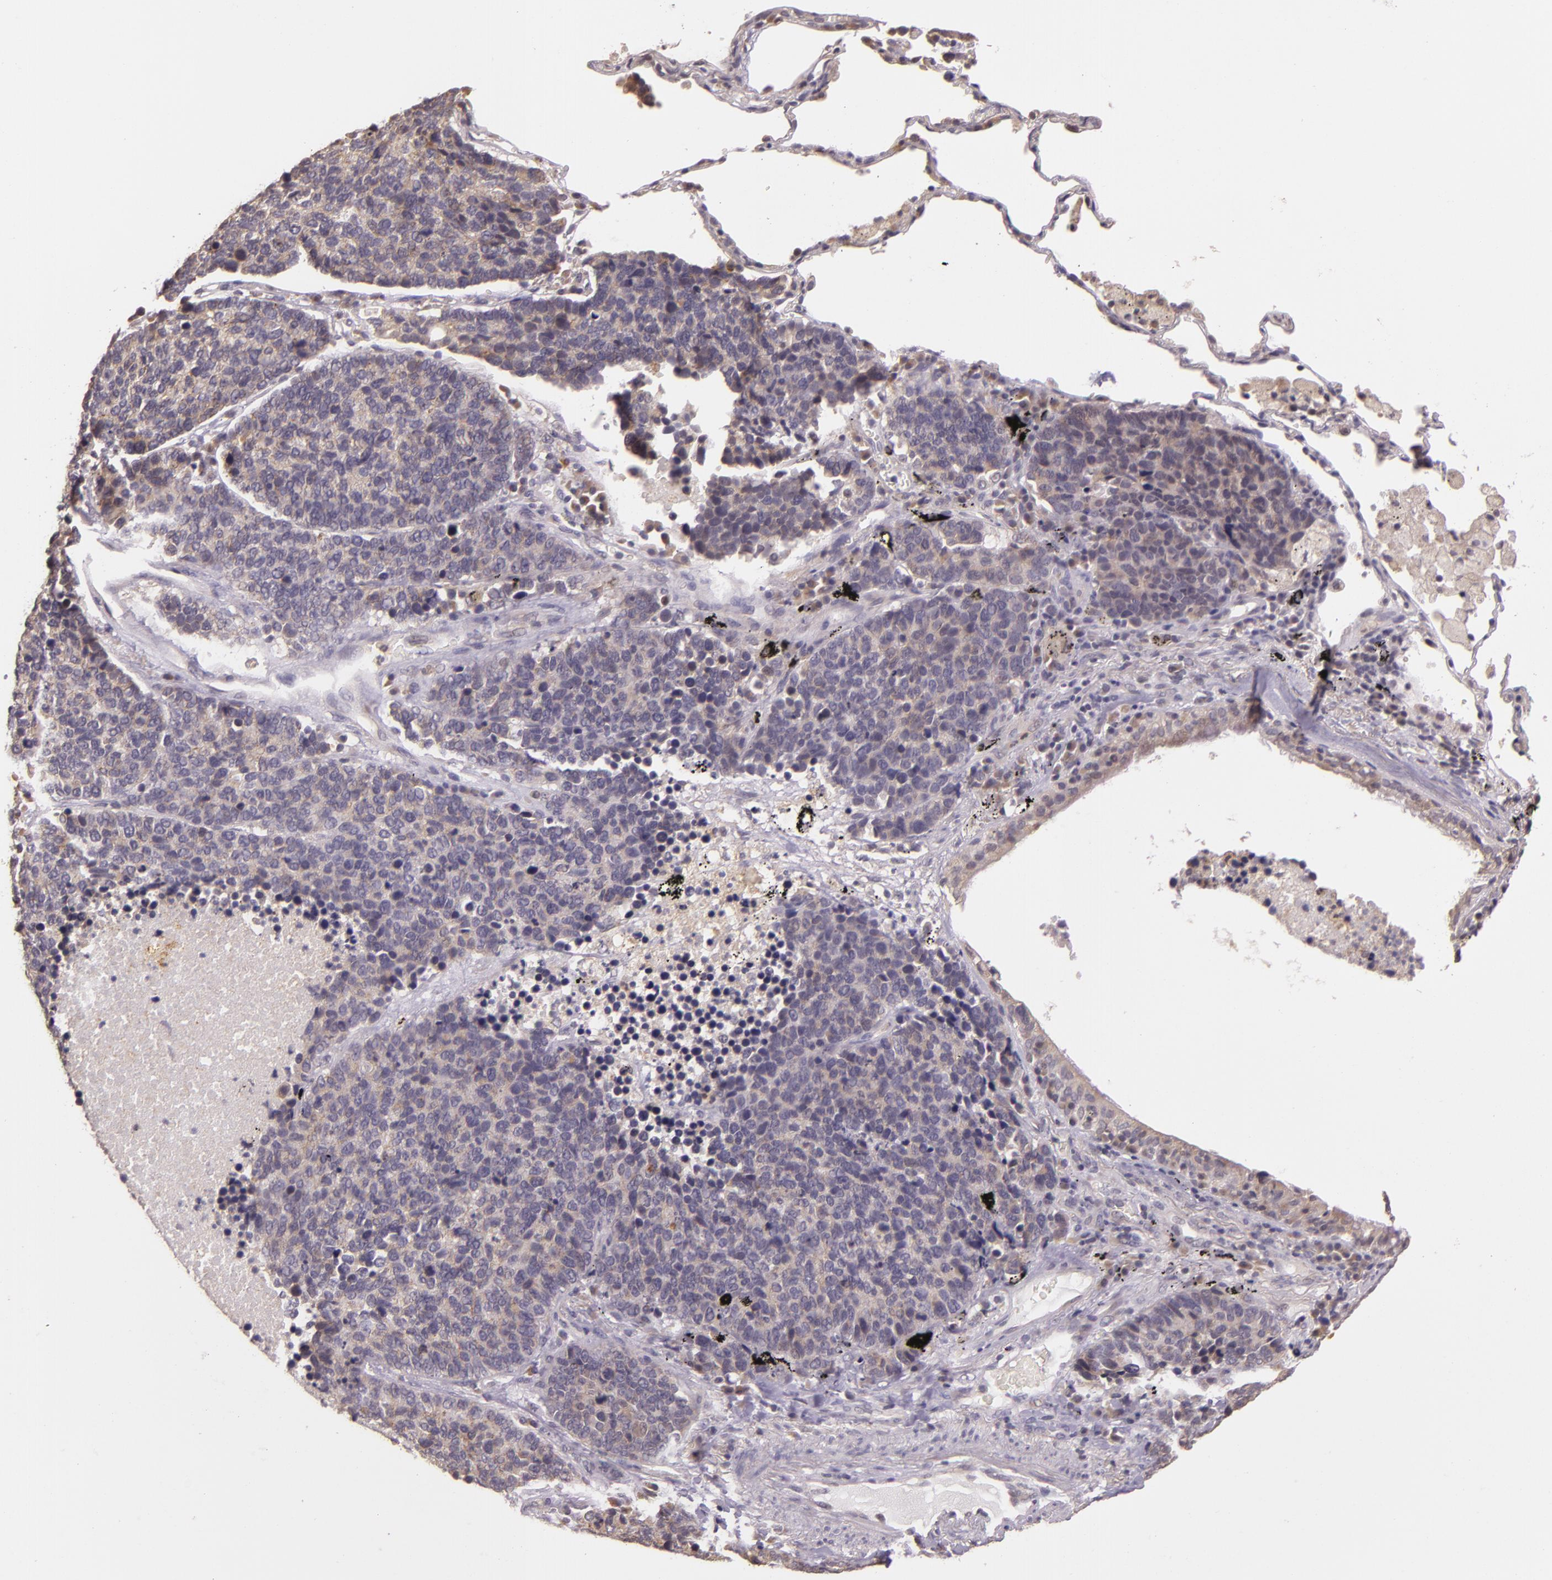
{"staining": {"intensity": "negative", "quantity": "none", "location": "none"}, "tissue": "lung cancer", "cell_type": "Tumor cells", "image_type": "cancer", "snomed": [{"axis": "morphology", "description": "Neoplasm, malignant, NOS"}, {"axis": "topography", "description": "Lung"}], "caption": "This is a photomicrograph of immunohistochemistry (IHC) staining of malignant neoplasm (lung), which shows no positivity in tumor cells.", "gene": "ARMH4", "patient": {"sex": "female", "age": 75}}